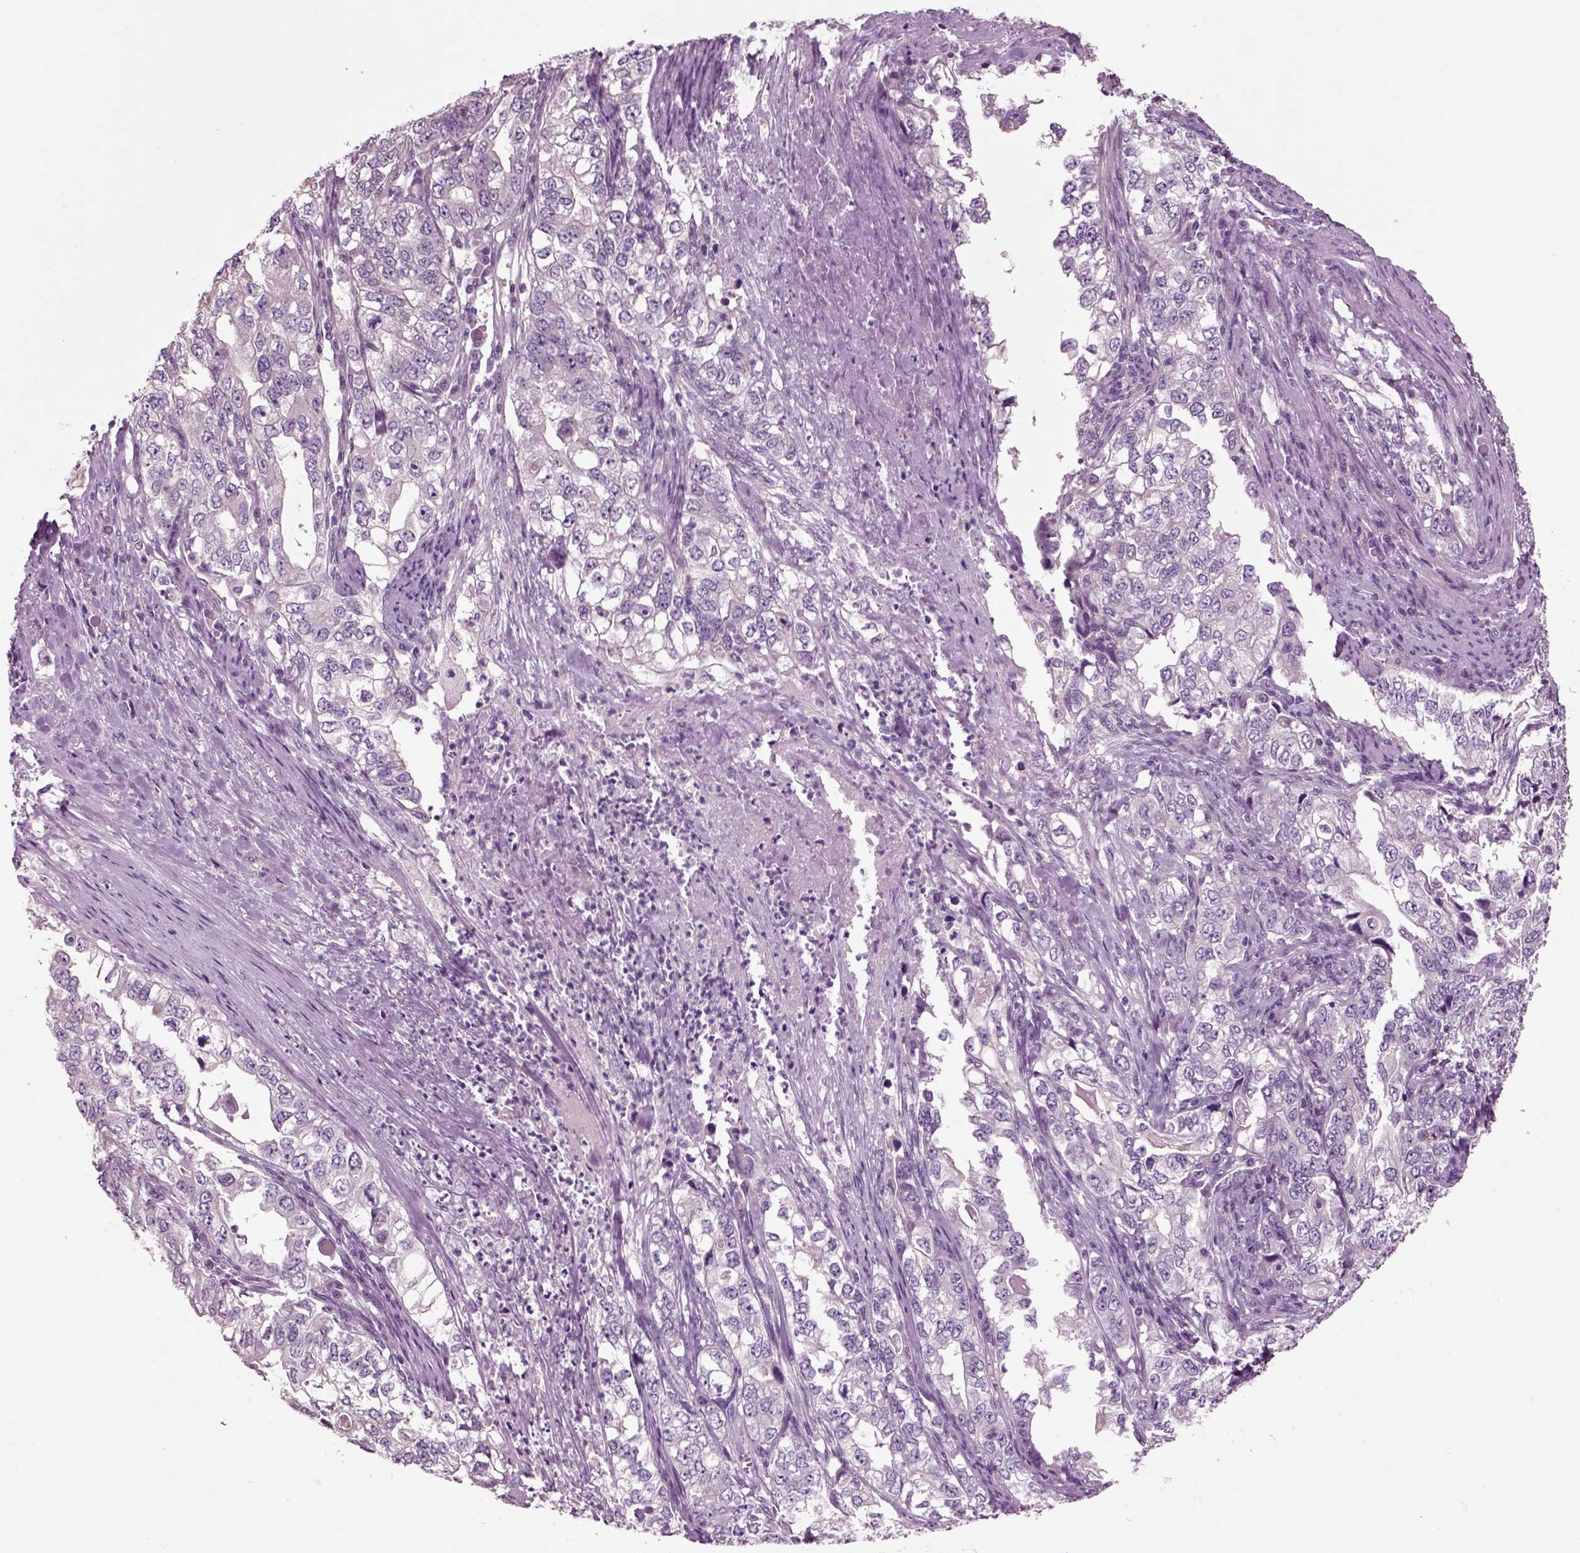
{"staining": {"intensity": "negative", "quantity": "none", "location": "none"}, "tissue": "stomach cancer", "cell_type": "Tumor cells", "image_type": "cancer", "snomed": [{"axis": "morphology", "description": "Adenocarcinoma, NOS"}, {"axis": "topography", "description": "Stomach, lower"}], "caption": "Tumor cells are negative for protein expression in human adenocarcinoma (stomach).", "gene": "CHGB", "patient": {"sex": "female", "age": 72}}